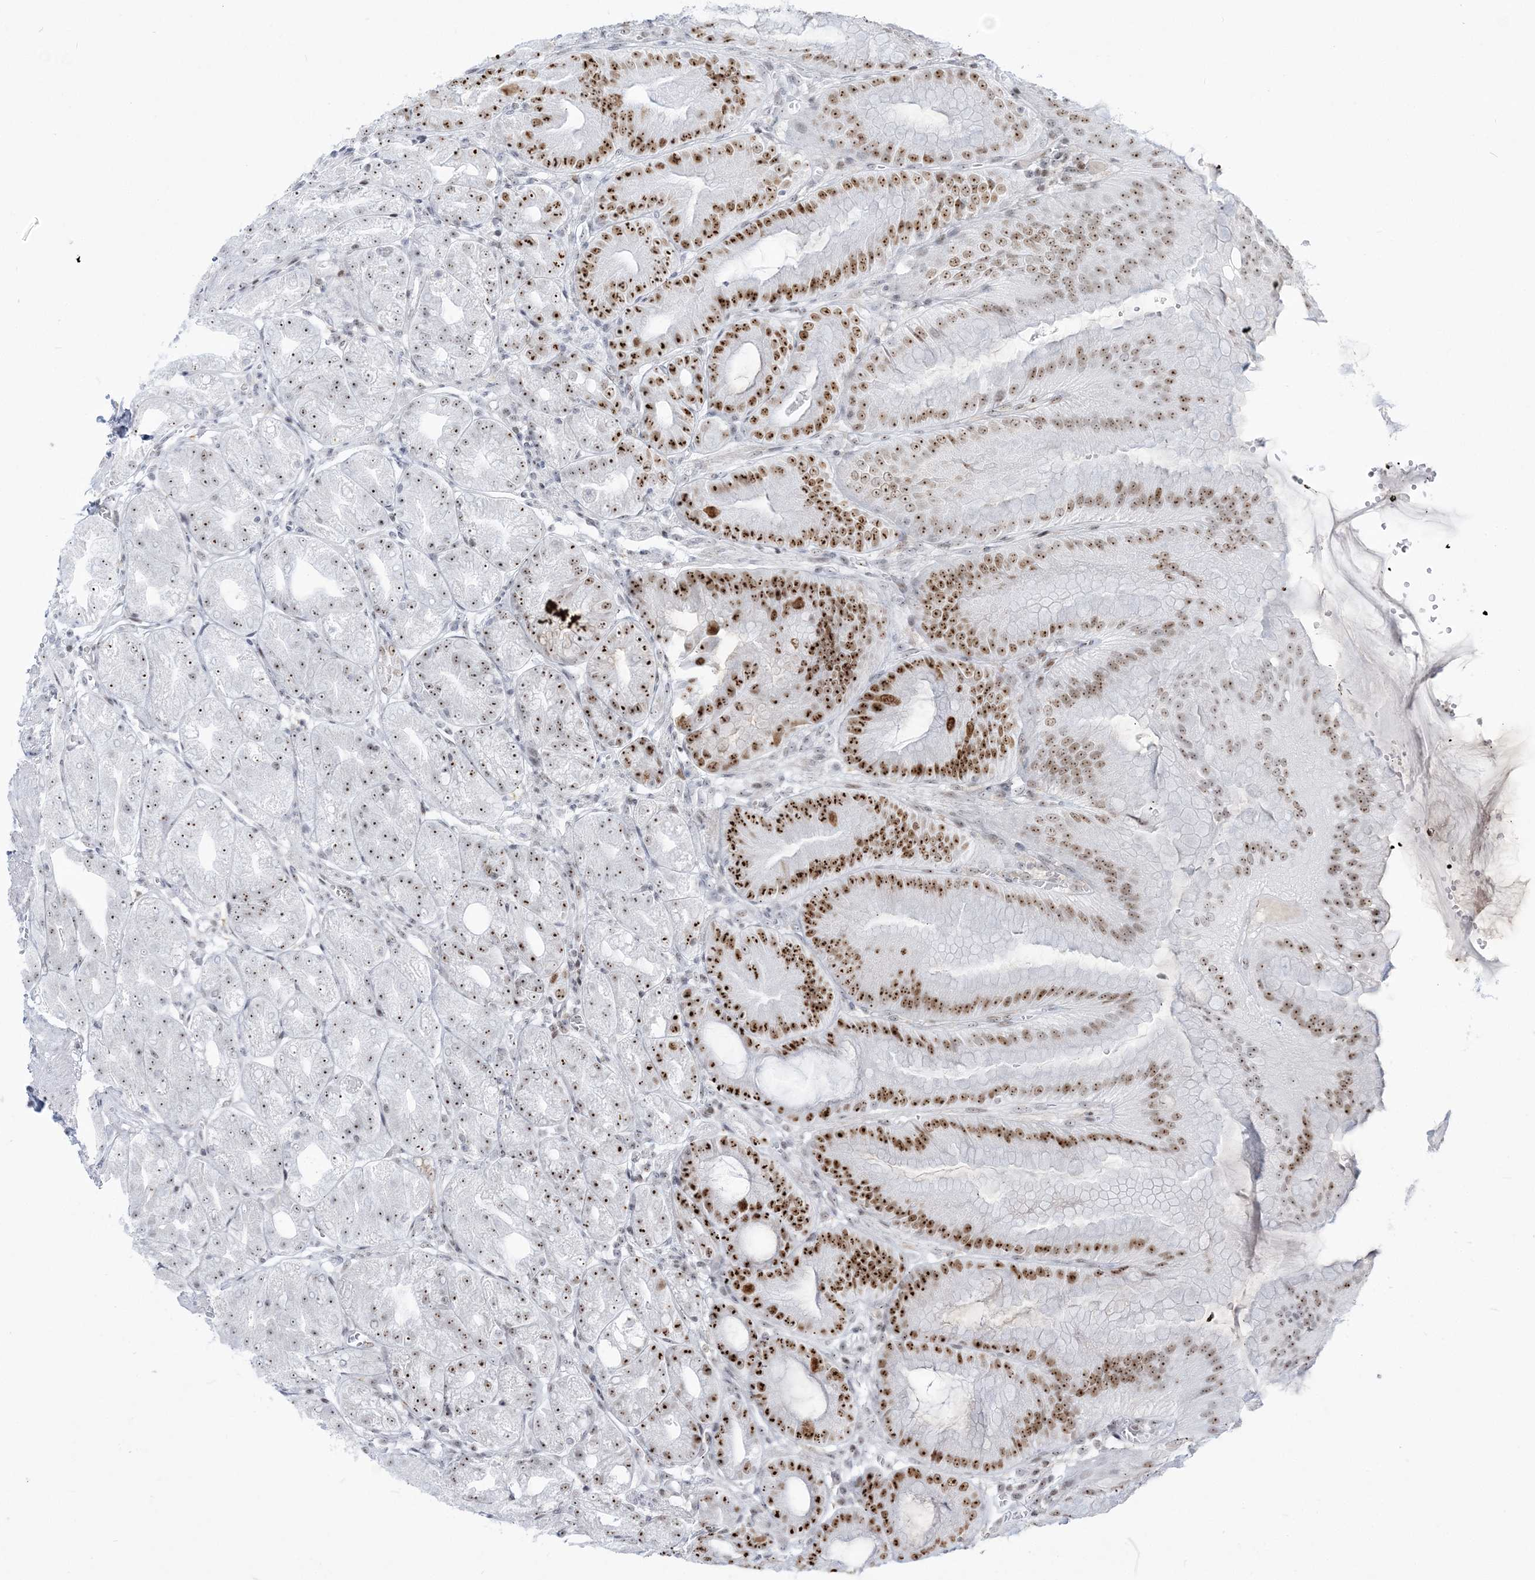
{"staining": {"intensity": "strong", "quantity": "25%-75%", "location": "nuclear"}, "tissue": "stomach", "cell_type": "Glandular cells", "image_type": "normal", "snomed": [{"axis": "morphology", "description": "Normal tissue, NOS"}, {"axis": "topography", "description": "Stomach, lower"}], "caption": "Immunohistochemistry photomicrograph of unremarkable human stomach stained for a protein (brown), which demonstrates high levels of strong nuclear staining in about 25%-75% of glandular cells.", "gene": "DDX21", "patient": {"sex": "male", "age": 71}}